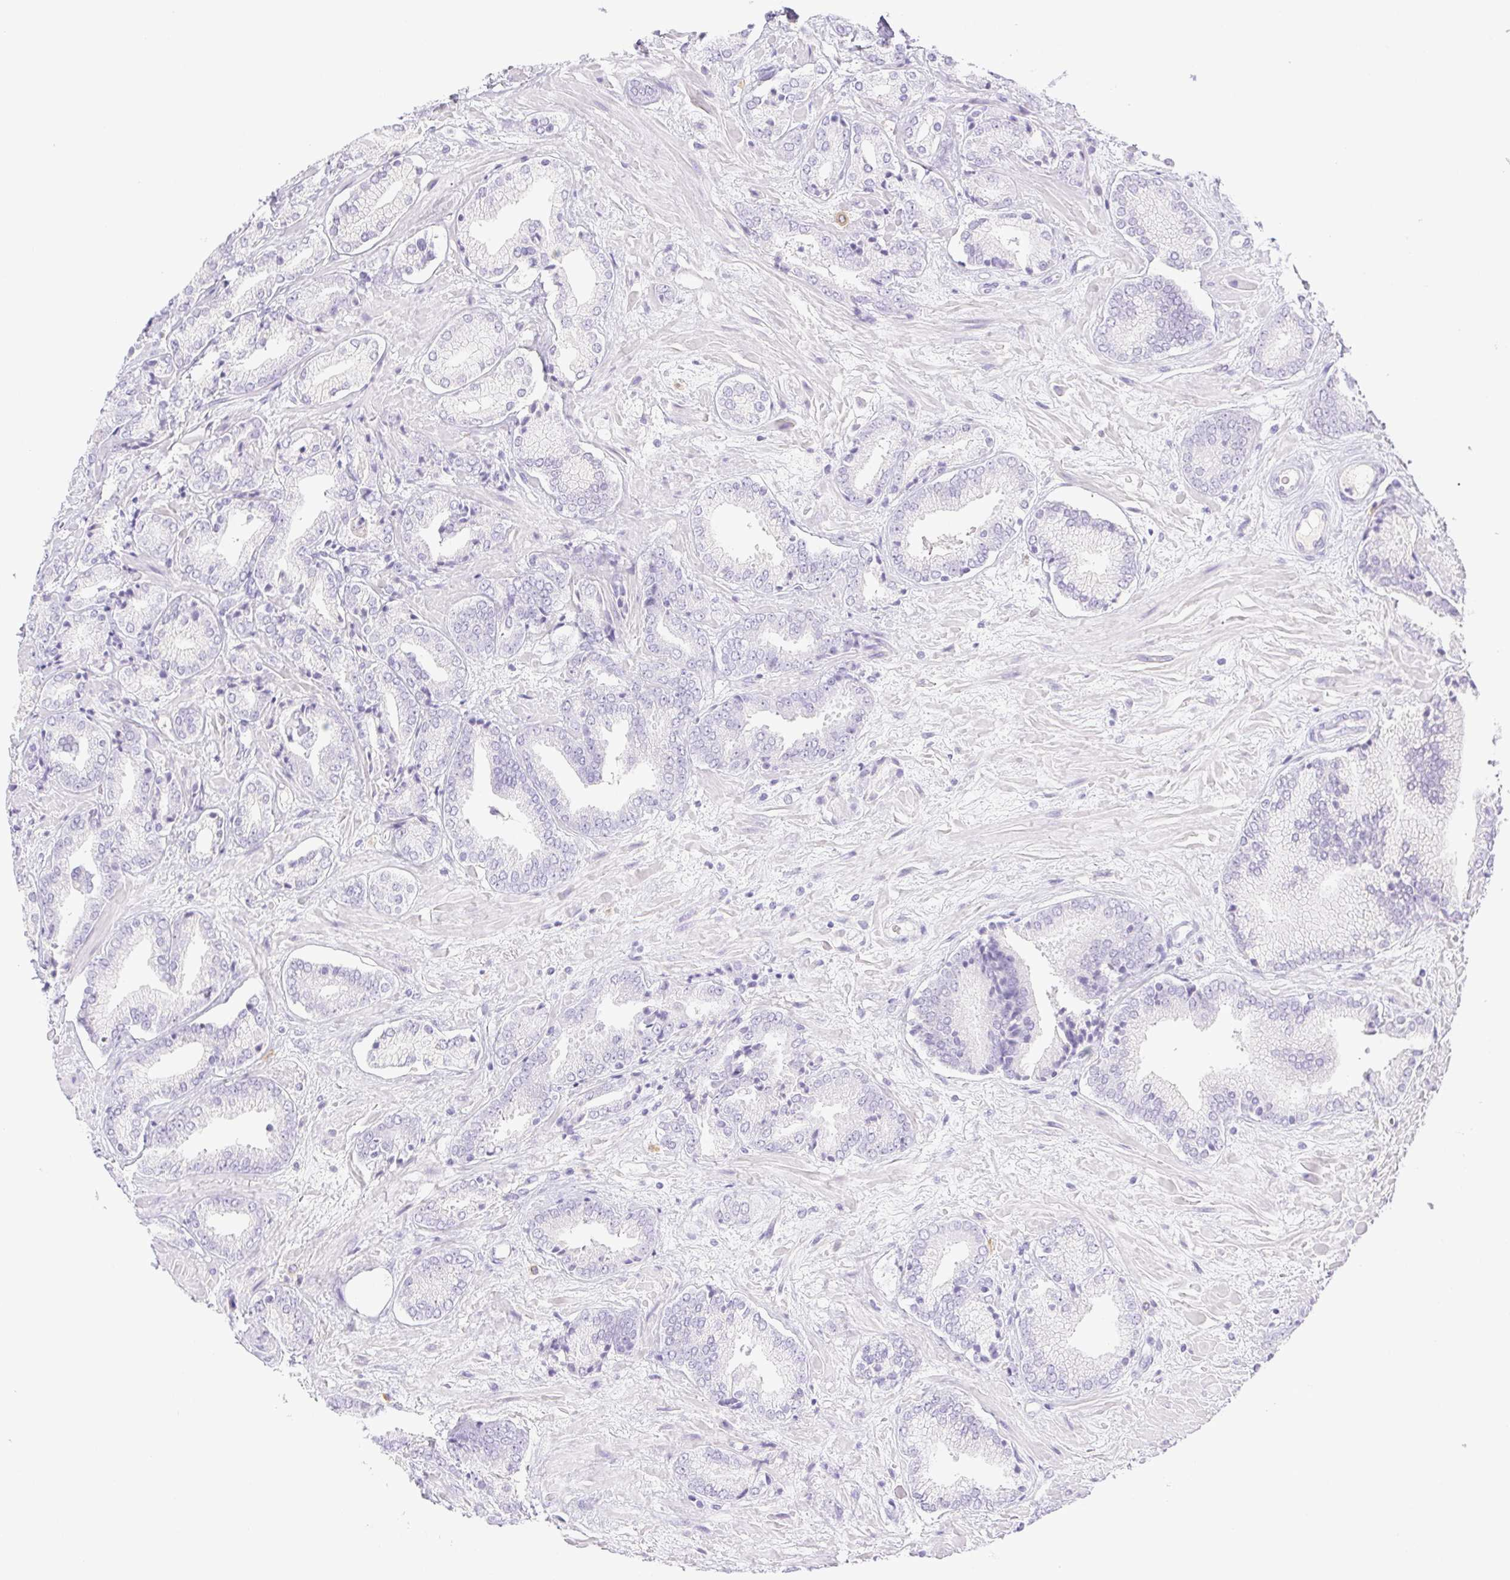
{"staining": {"intensity": "negative", "quantity": "none", "location": "none"}, "tissue": "prostate cancer", "cell_type": "Tumor cells", "image_type": "cancer", "snomed": [{"axis": "morphology", "description": "Adenocarcinoma, High grade"}, {"axis": "topography", "description": "Prostate"}], "caption": "An immunohistochemistry (IHC) image of adenocarcinoma (high-grade) (prostate) is shown. There is no staining in tumor cells of adenocarcinoma (high-grade) (prostate). The staining was performed using DAB (3,3'-diaminobenzidine) to visualize the protein expression in brown, while the nuclei were stained in blue with hematoxylin (Magnification: 20x).", "gene": "PAPPA2", "patient": {"sex": "male", "age": 56}}